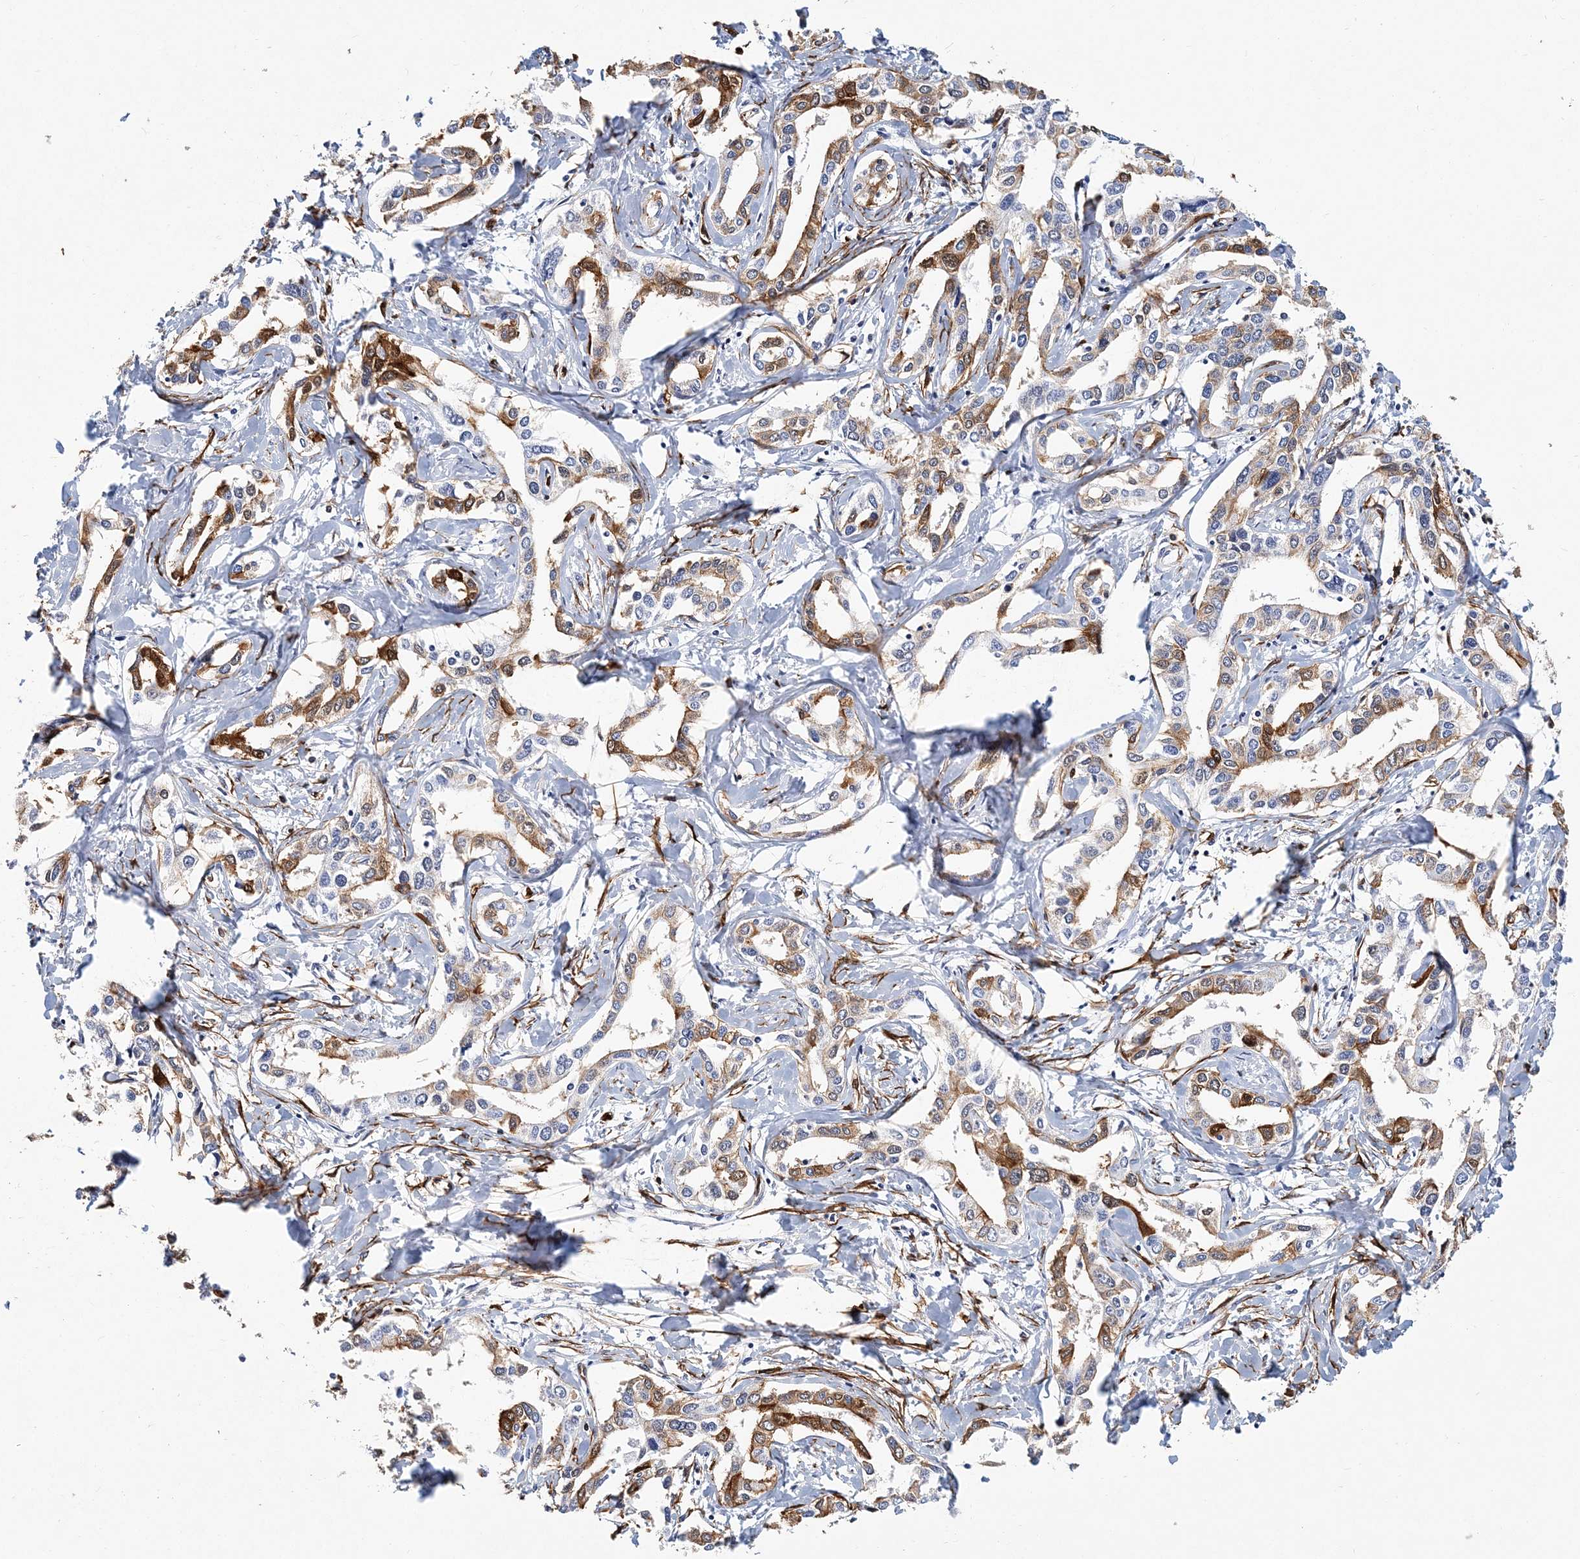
{"staining": {"intensity": "moderate", "quantity": "25%-75%", "location": "cytoplasmic/membranous"}, "tissue": "liver cancer", "cell_type": "Tumor cells", "image_type": "cancer", "snomed": [{"axis": "morphology", "description": "Cholangiocarcinoma"}, {"axis": "topography", "description": "Liver"}], "caption": "Moderate cytoplasmic/membranous protein expression is seen in approximately 25%-75% of tumor cells in cholangiocarcinoma (liver). (DAB (3,3'-diaminobenzidine) IHC, brown staining for protein, blue staining for nuclei).", "gene": "ITGA2B", "patient": {"sex": "male", "age": 59}}